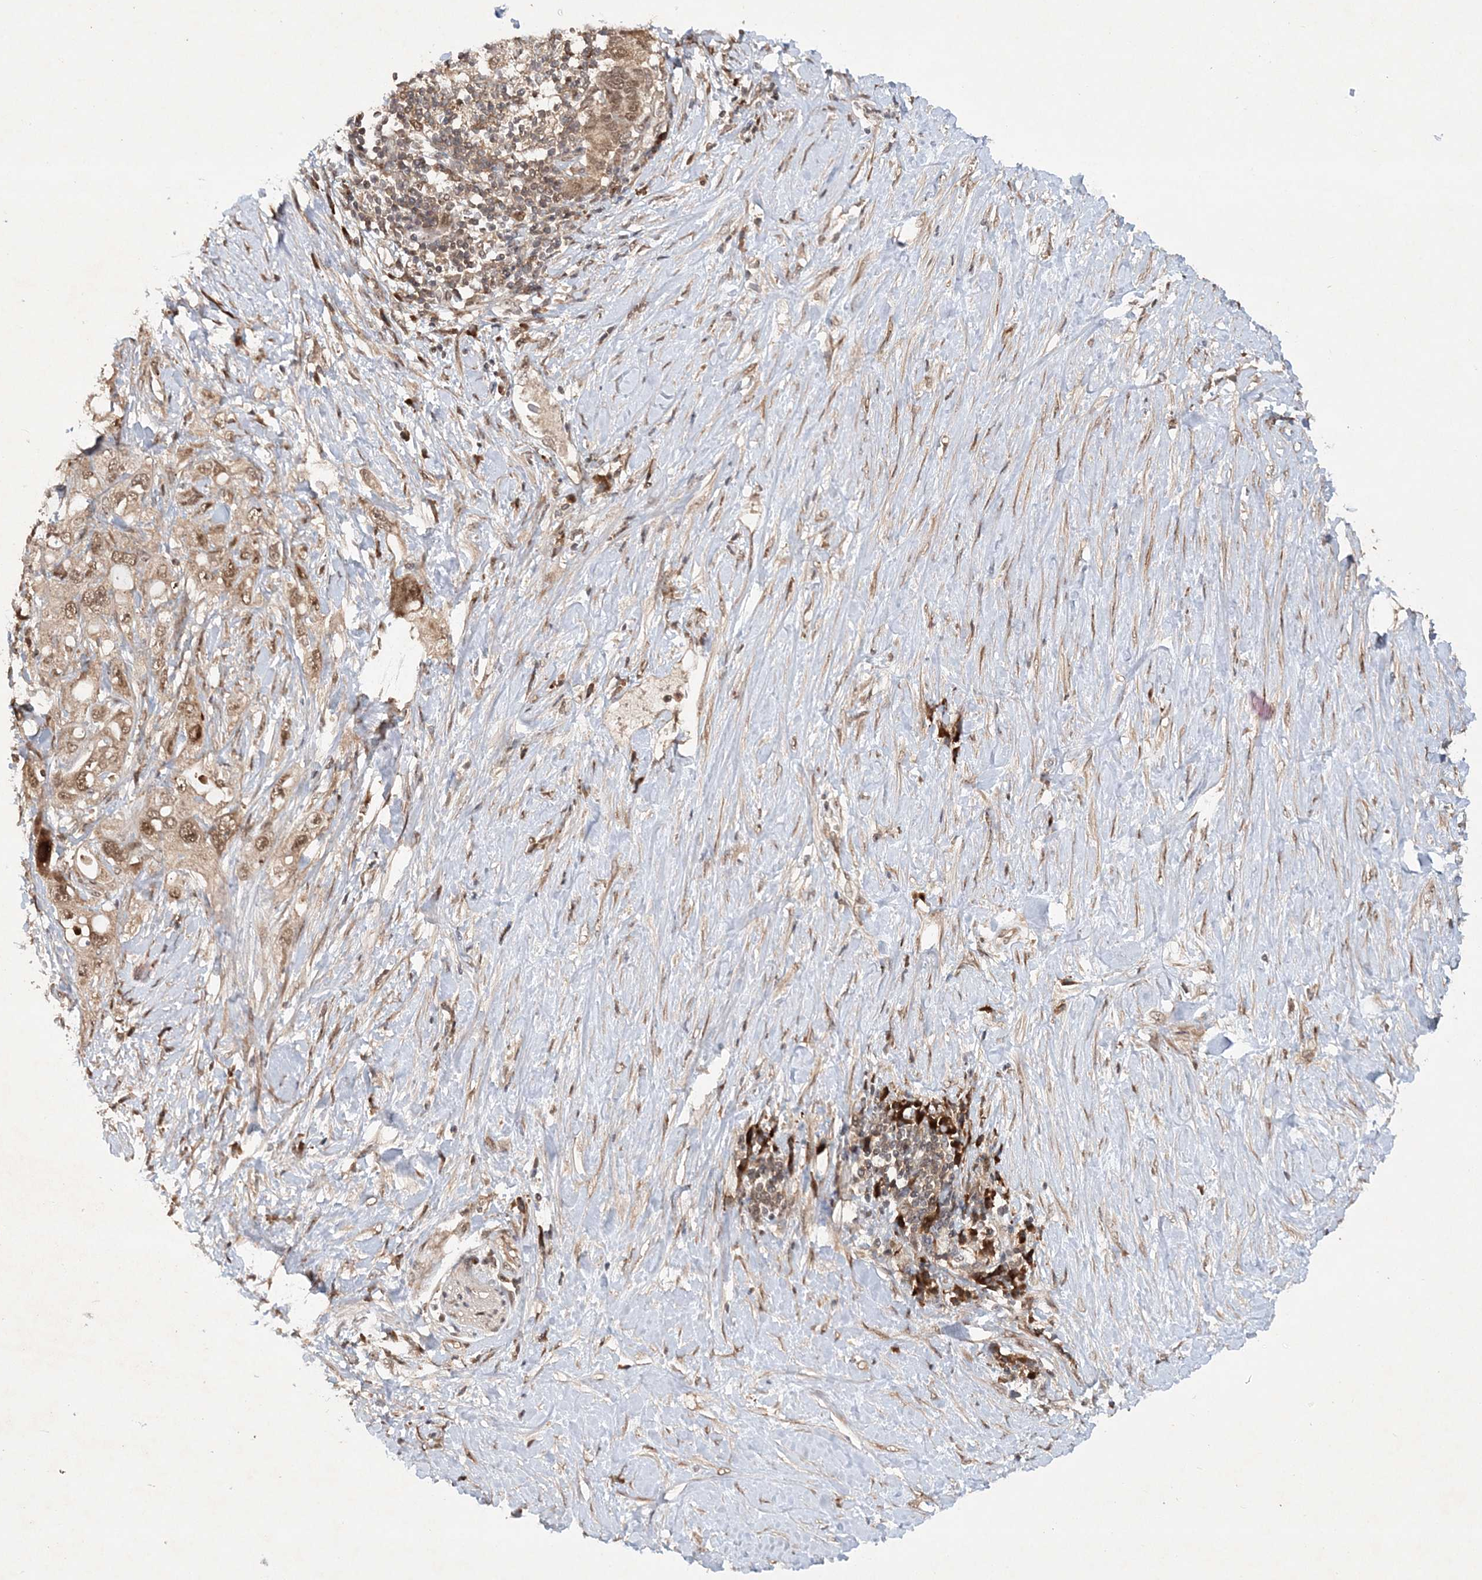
{"staining": {"intensity": "moderate", "quantity": ">75%", "location": "nuclear"}, "tissue": "pancreatic cancer", "cell_type": "Tumor cells", "image_type": "cancer", "snomed": [{"axis": "morphology", "description": "Adenocarcinoma, NOS"}, {"axis": "topography", "description": "Pancreas"}], "caption": "Adenocarcinoma (pancreatic) stained with DAB (3,3'-diaminobenzidine) IHC exhibits medium levels of moderate nuclear positivity in about >75% of tumor cells.", "gene": "UBR3", "patient": {"sex": "female", "age": 56}}